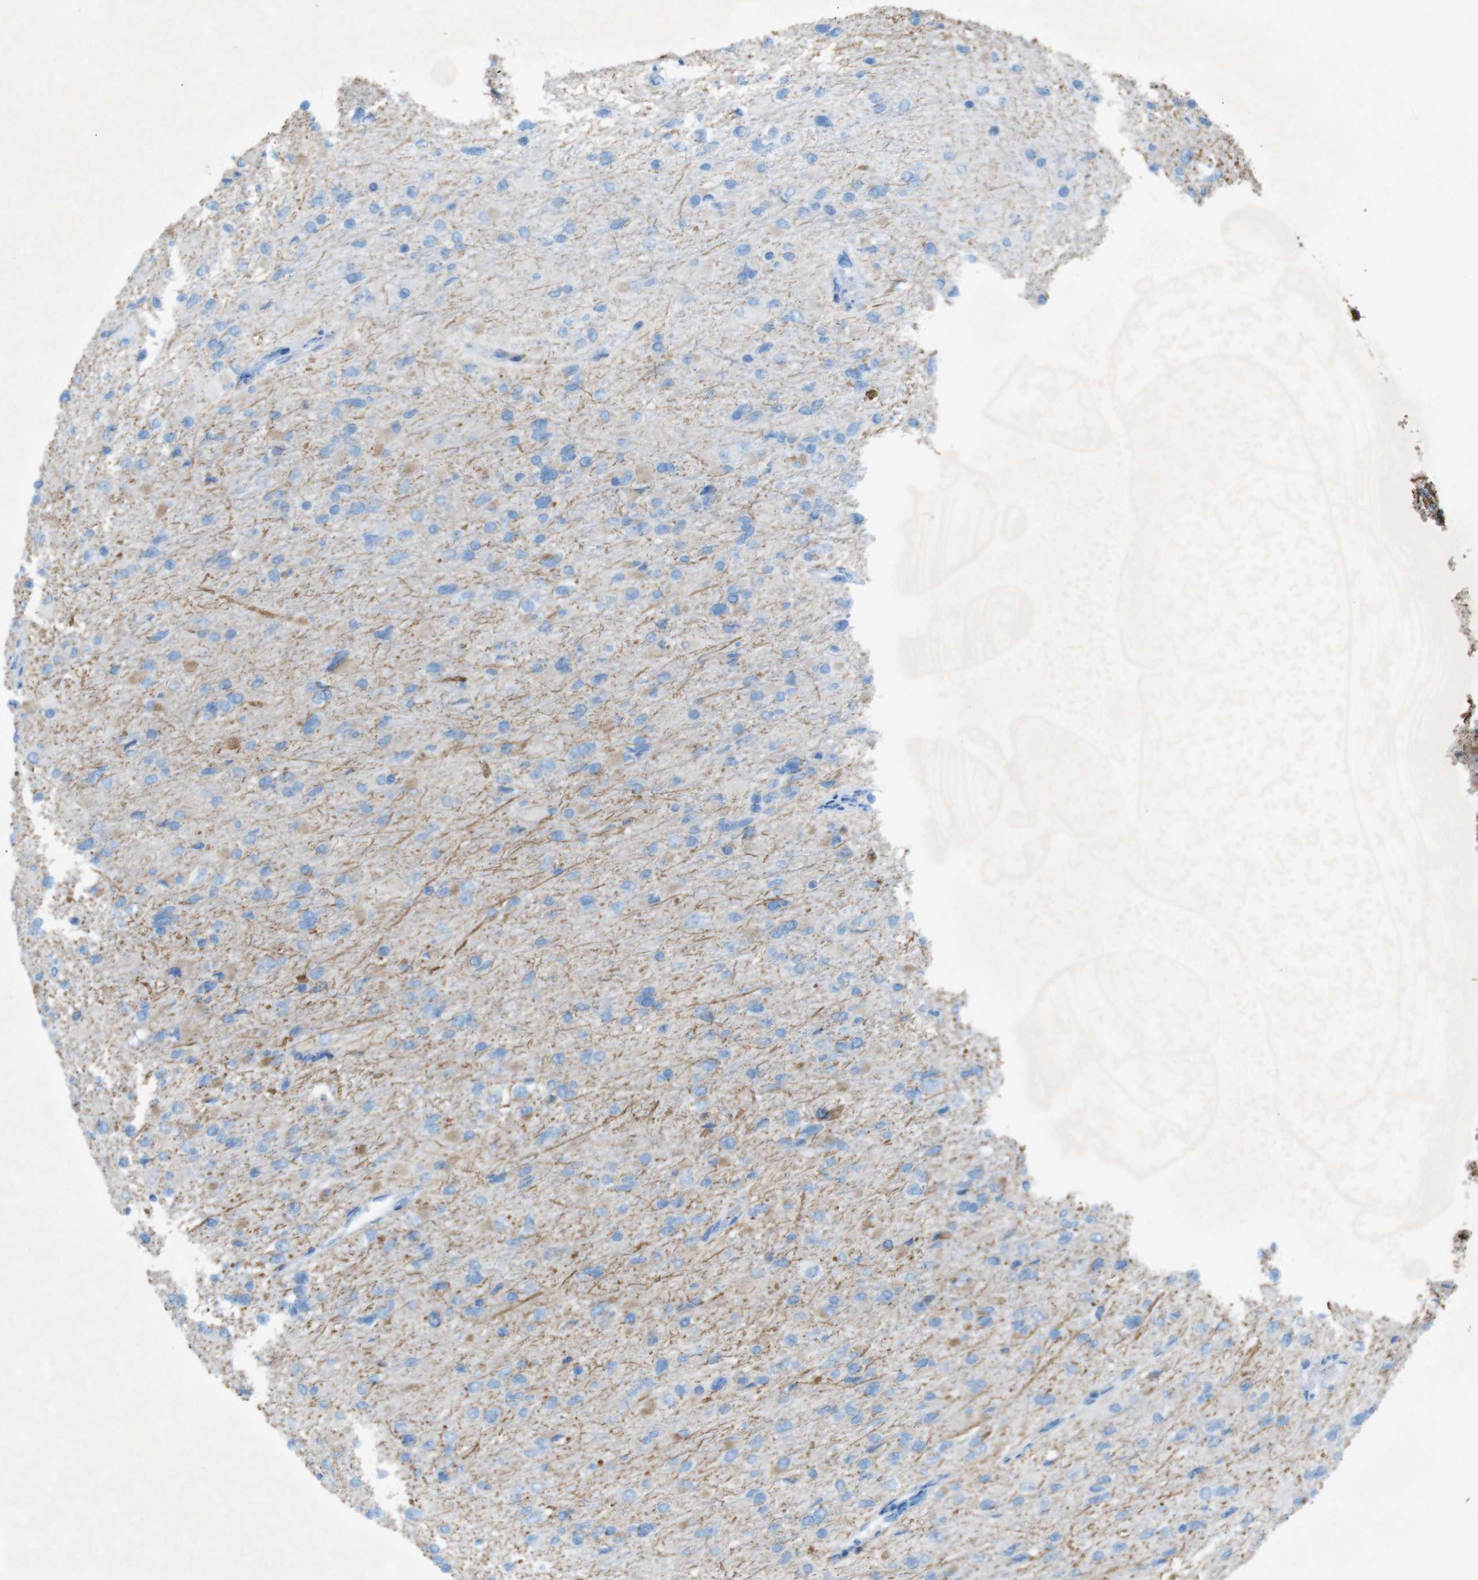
{"staining": {"intensity": "negative", "quantity": "none", "location": "none"}, "tissue": "glioma", "cell_type": "Tumor cells", "image_type": "cancer", "snomed": [{"axis": "morphology", "description": "Glioma, malignant, High grade"}, {"axis": "topography", "description": "Cerebral cortex"}], "caption": "This is a image of immunohistochemistry staining of high-grade glioma (malignant), which shows no positivity in tumor cells.", "gene": "MOGAT3", "patient": {"sex": "female", "age": 36}}